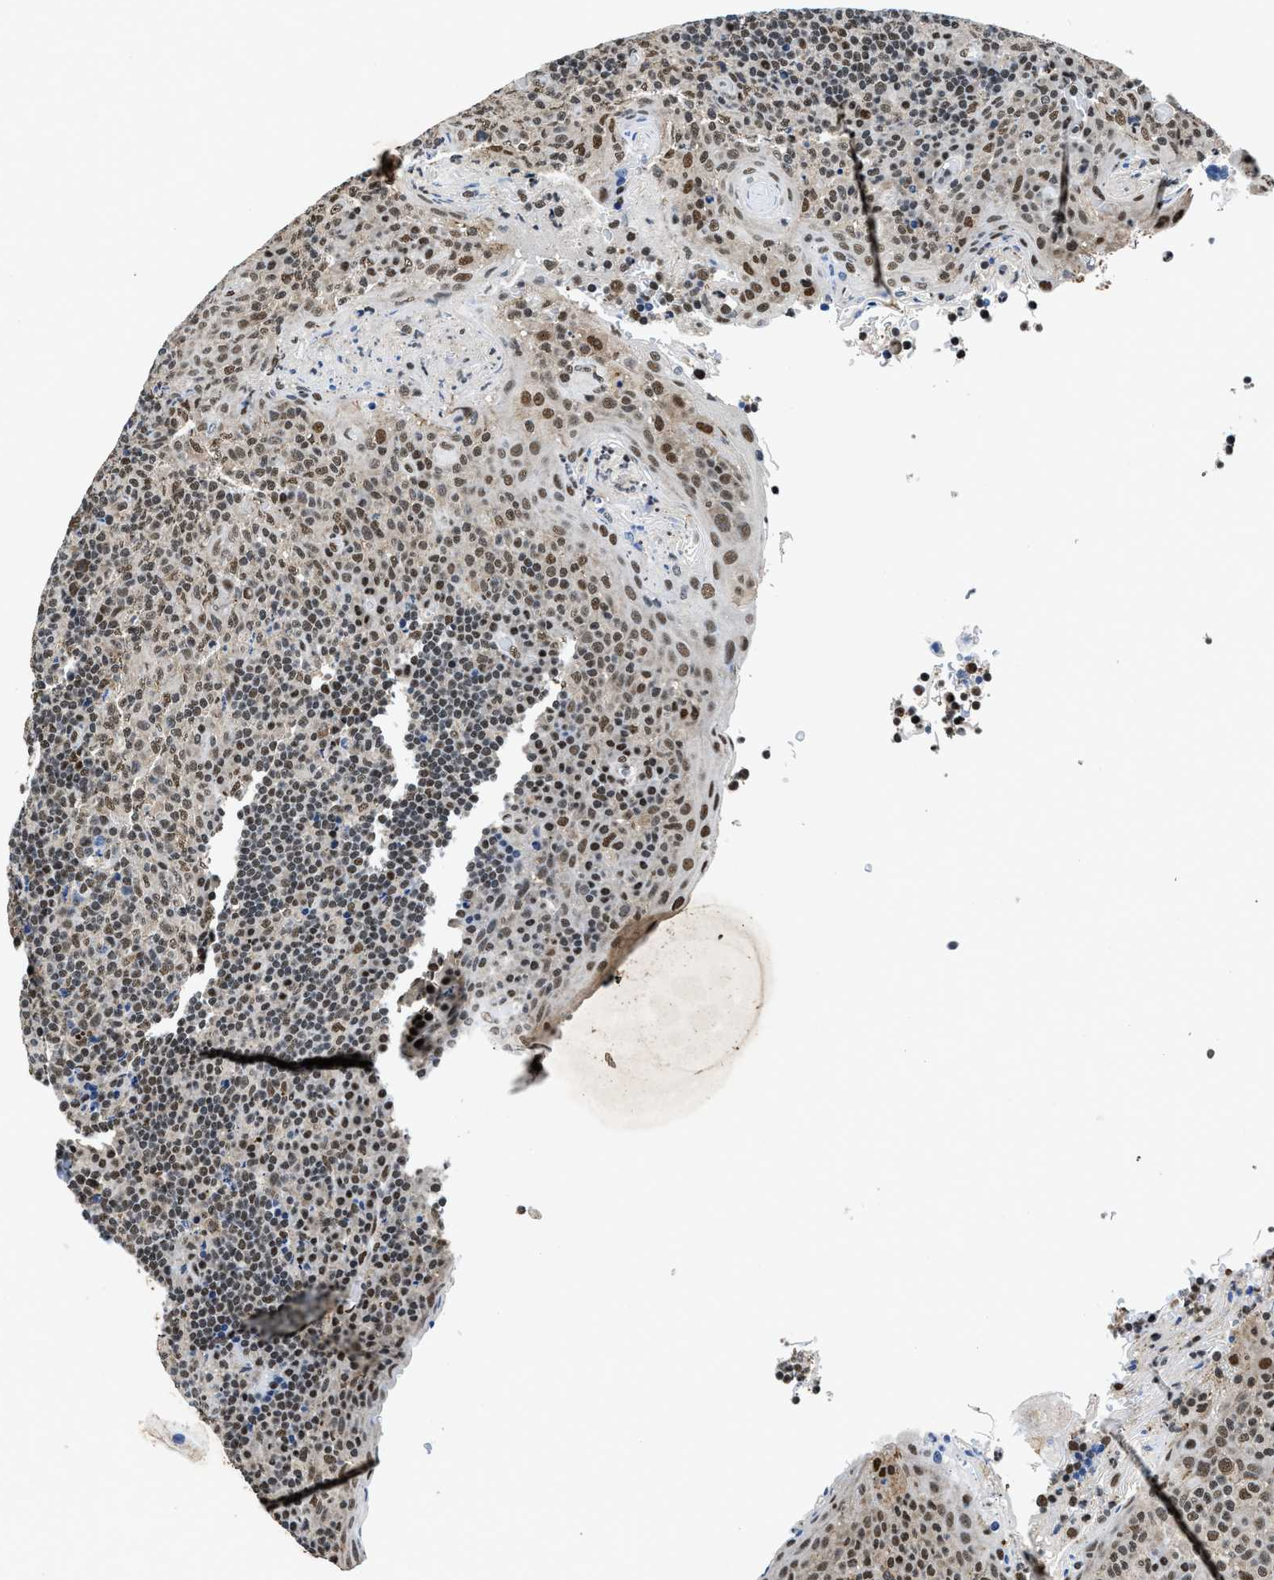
{"staining": {"intensity": "moderate", "quantity": ">75%", "location": "nuclear"}, "tissue": "tonsil", "cell_type": "Germinal center cells", "image_type": "normal", "snomed": [{"axis": "morphology", "description": "Normal tissue, NOS"}, {"axis": "topography", "description": "Tonsil"}], "caption": "Immunohistochemistry (IHC) (DAB) staining of benign human tonsil exhibits moderate nuclear protein expression in about >75% of germinal center cells. (DAB (3,3'-diaminobenzidine) = brown stain, brightfield microscopy at high magnification).", "gene": "HNRNPF", "patient": {"sex": "male", "age": 17}}